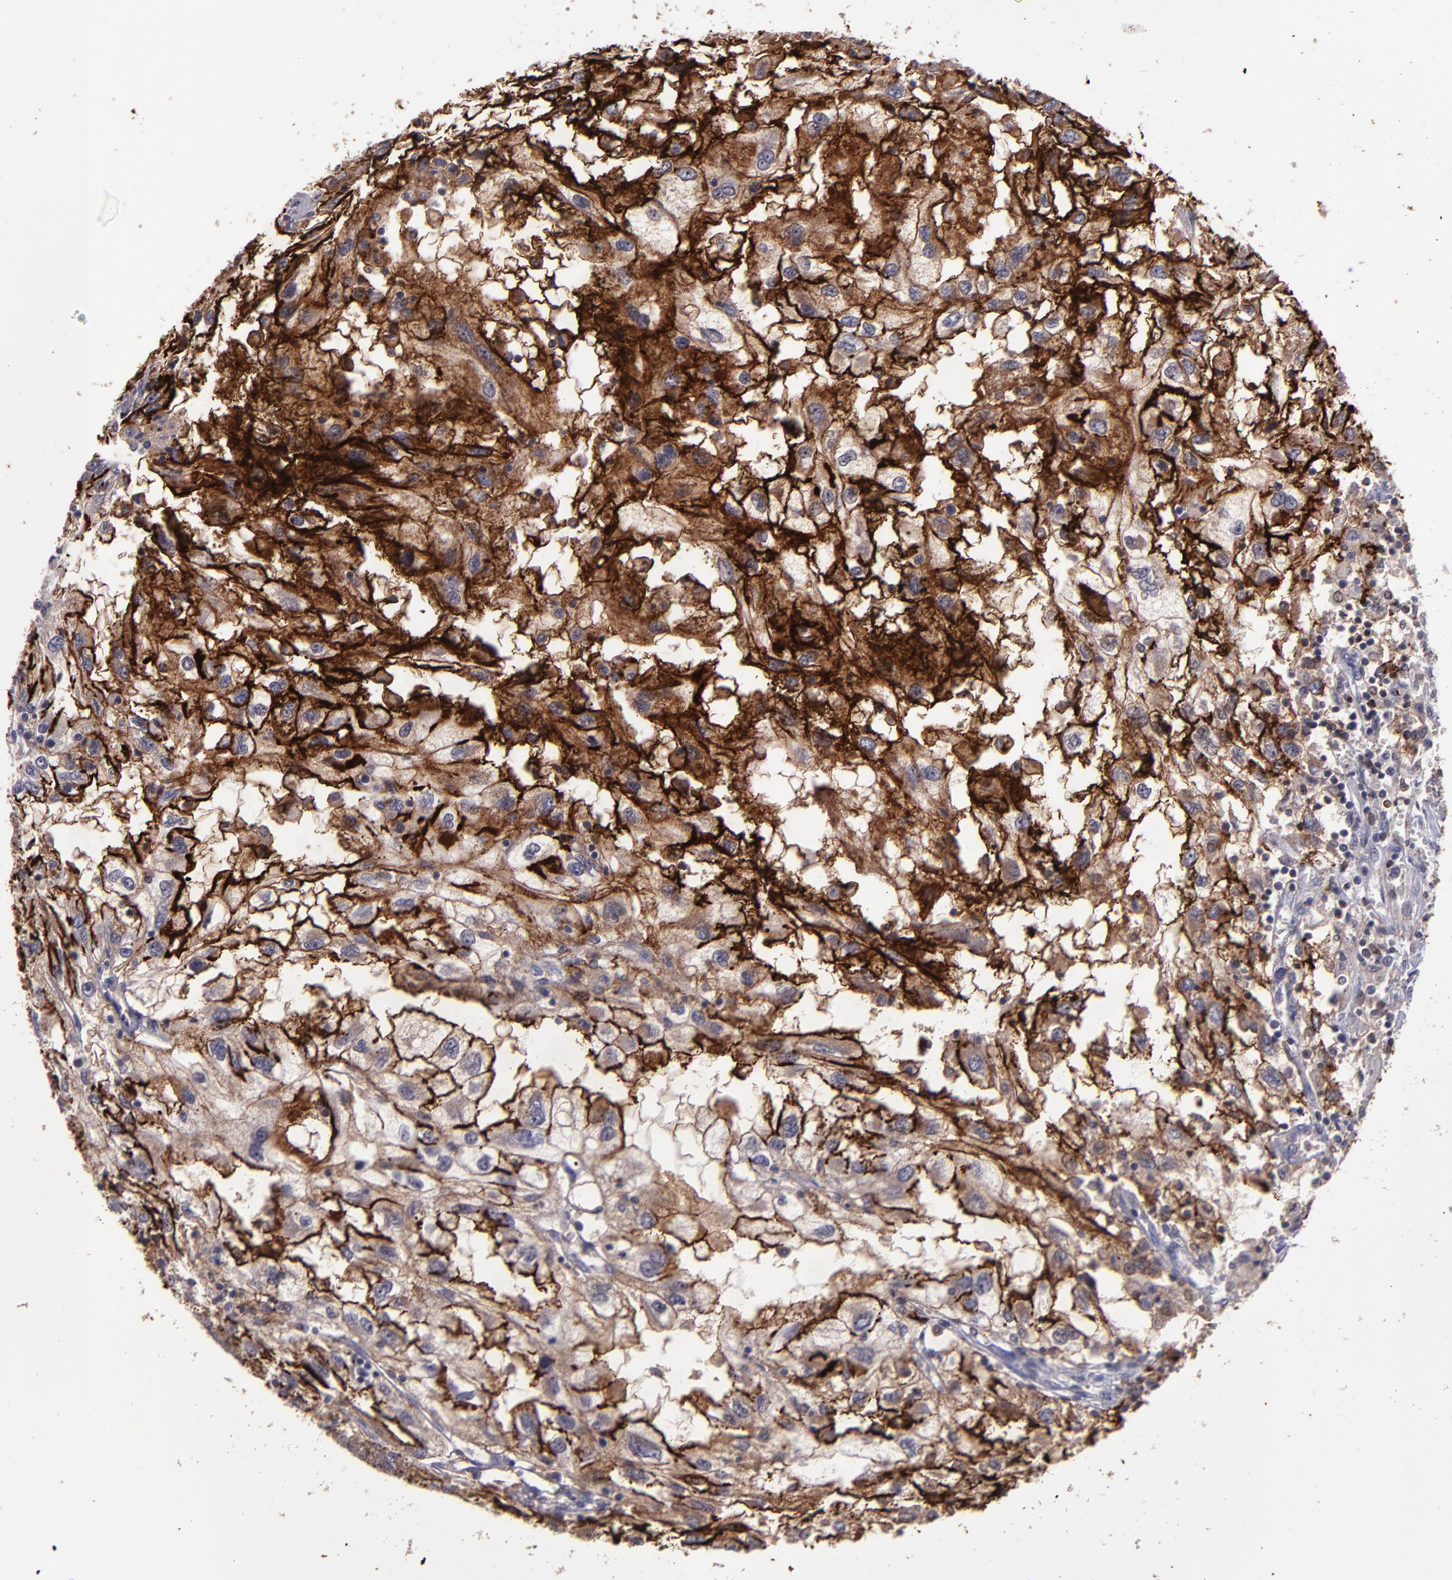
{"staining": {"intensity": "strong", "quantity": ">75%", "location": "cytoplasmic/membranous"}, "tissue": "renal cancer", "cell_type": "Tumor cells", "image_type": "cancer", "snomed": [{"axis": "morphology", "description": "Normal tissue, NOS"}, {"axis": "morphology", "description": "Adenocarcinoma, NOS"}, {"axis": "topography", "description": "Kidney"}], "caption": "Protein staining of renal cancer (adenocarcinoma) tissue shows strong cytoplasmic/membranous staining in approximately >75% of tumor cells.", "gene": "MFGE8", "patient": {"sex": "male", "age": 71}}